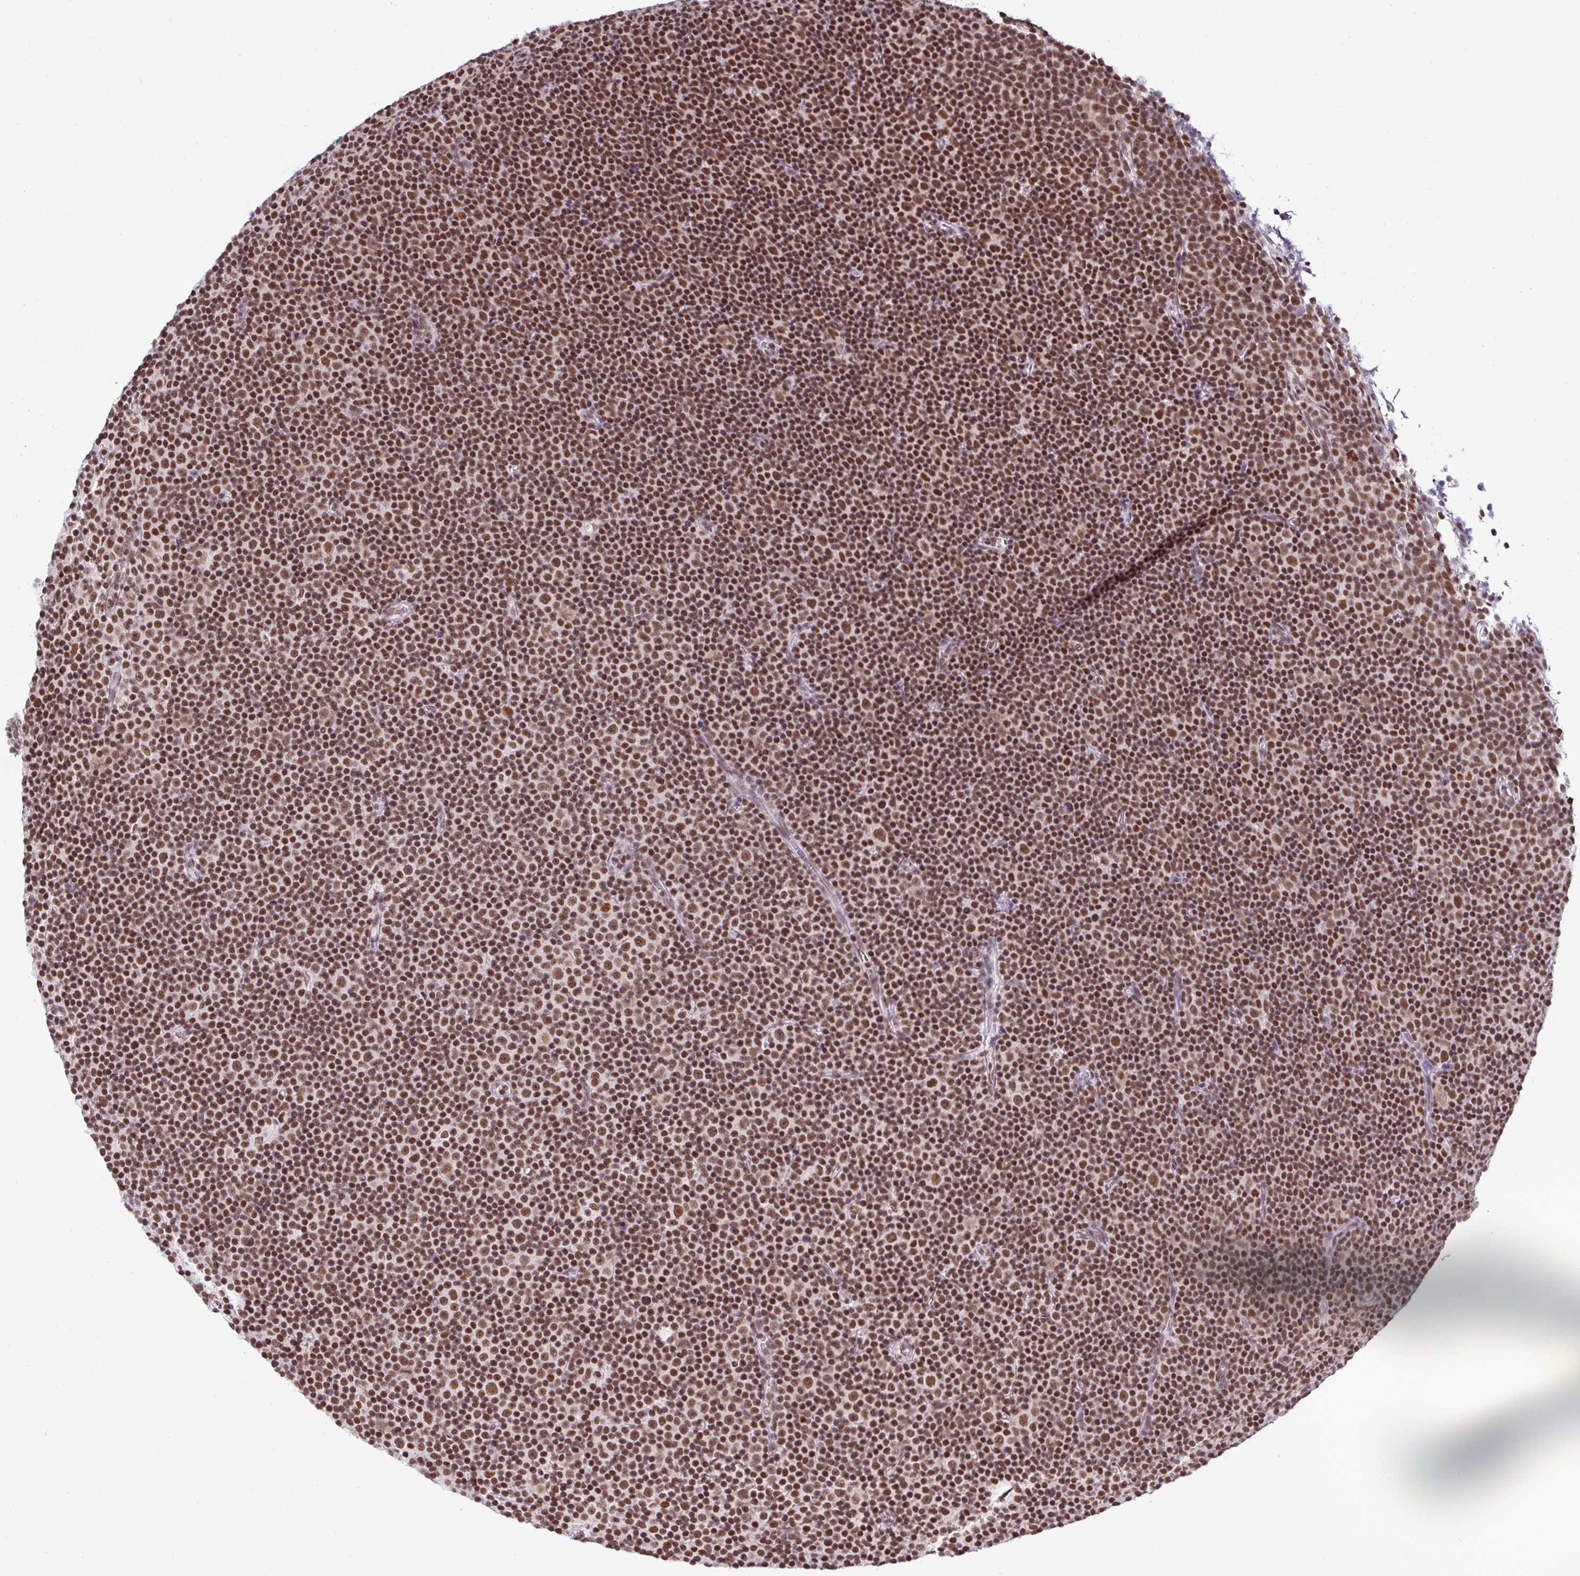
{"staining": {"intensity": "moderate", "quantity": ">75%", "location": "nuclear"}, "tissue": "lymphoma", "cell_type": "Tumor cells", "image_type": "cancer", "snomed": [{"axis": "morphology", "description": "Malignant lymphoma, non-Hodgkin's type, Low grade"}, {"axis": "topography", "description": "Lymph node"}], "caption": "Human lymphoma stained with a protein marker reveals moderate staining in tumor cells.", "gene": "DR1", "patient": {"sex": "female", "age": 67}}